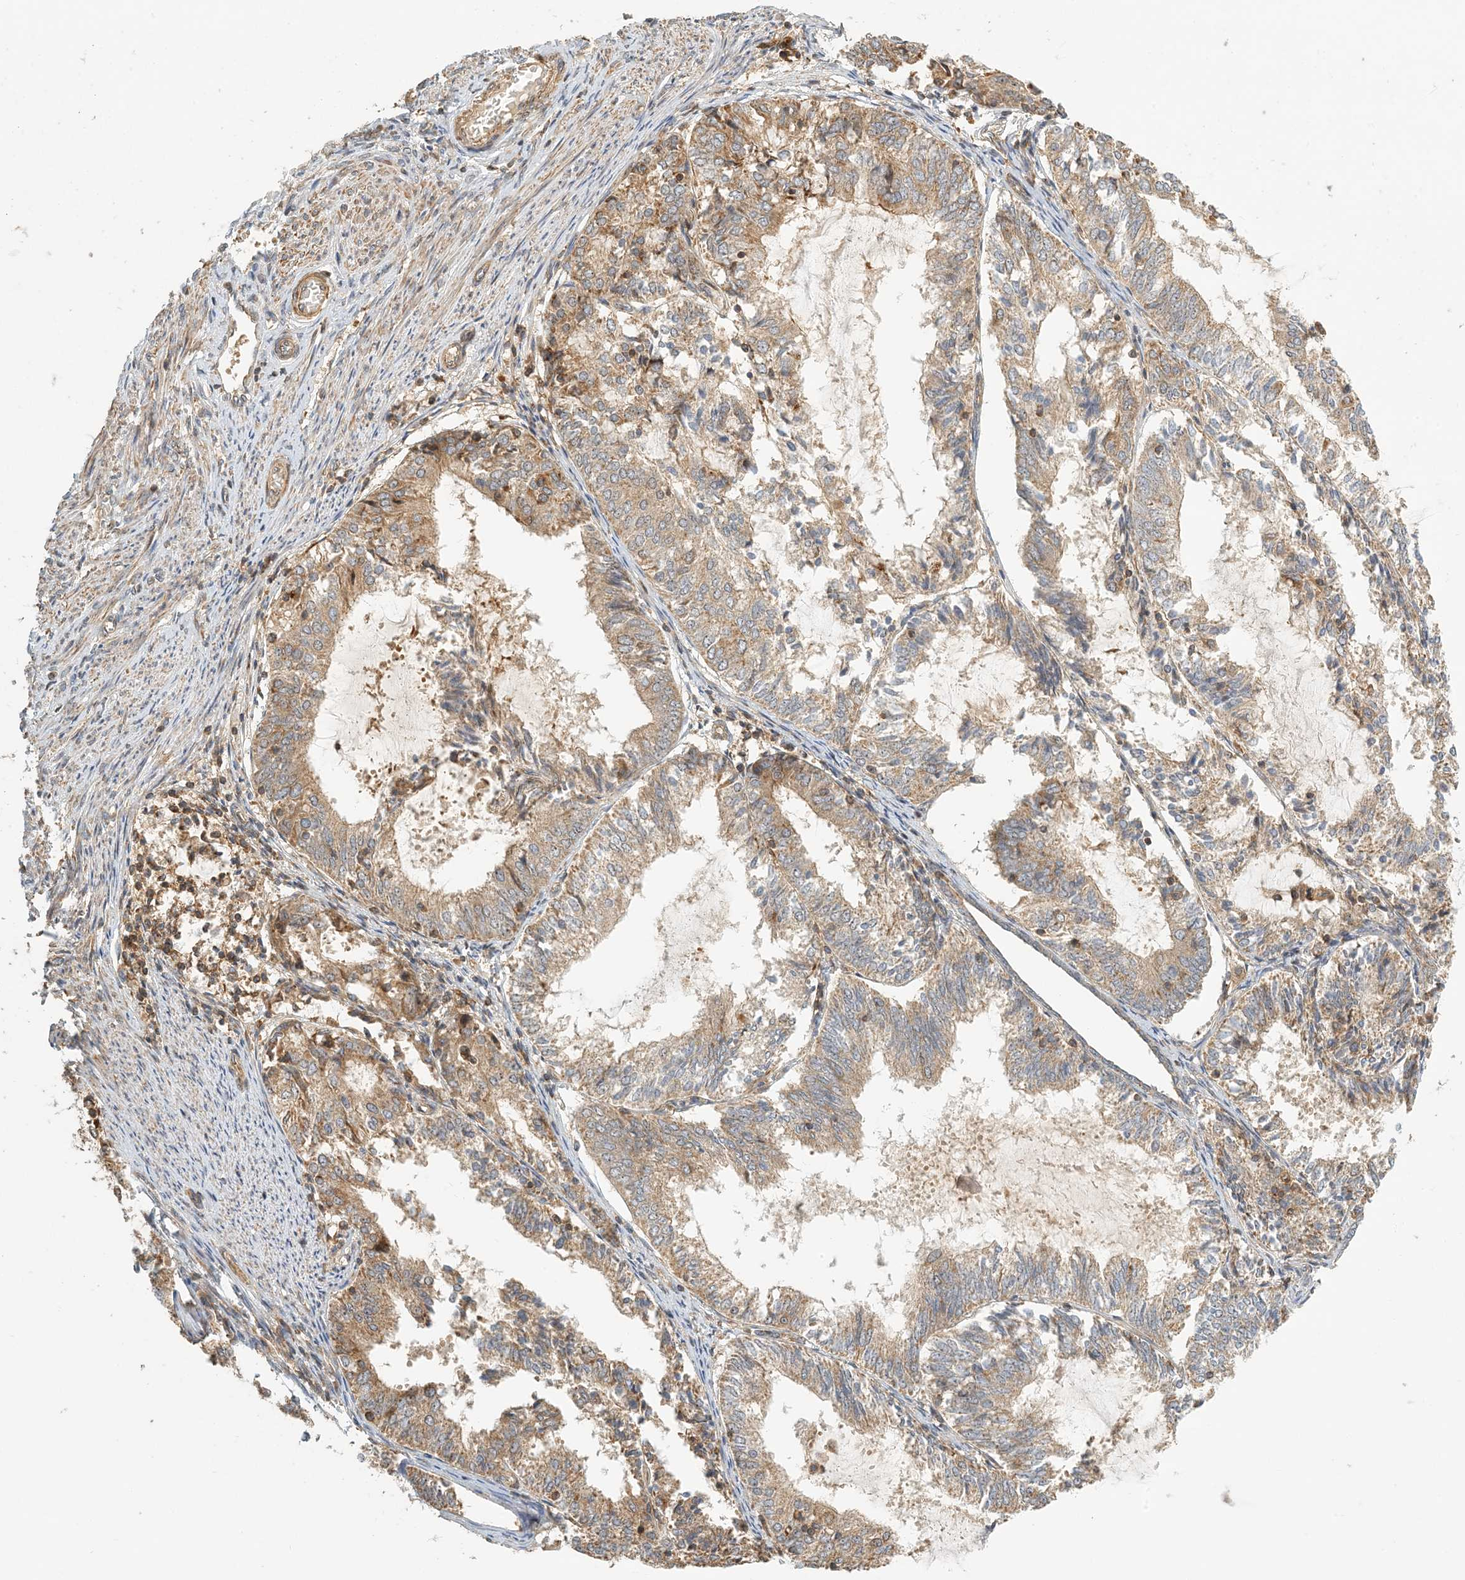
{"staining": {"intensity": "moderate", "quantity": ">75%", "location": "cytoplasmic/membranous"}, "tissue": "endometrial cancer", "cell_type": "Tumor cells", "image_type": "cancer", "snomed": [{"axis": "morphology", "description": "Adenocarcinoma, NOS"}, {"axis": "topography", "description": "Endometrium"}], "caption": "Approximately >75% of tumor cells in human endometrial adenocarcinoma display moderate cytoplasmic/membranous protein staining as visualized by brown immunohistochemical staining.", "gene": "COLEC11", "patient": {"sex": "female", "age": 81}}